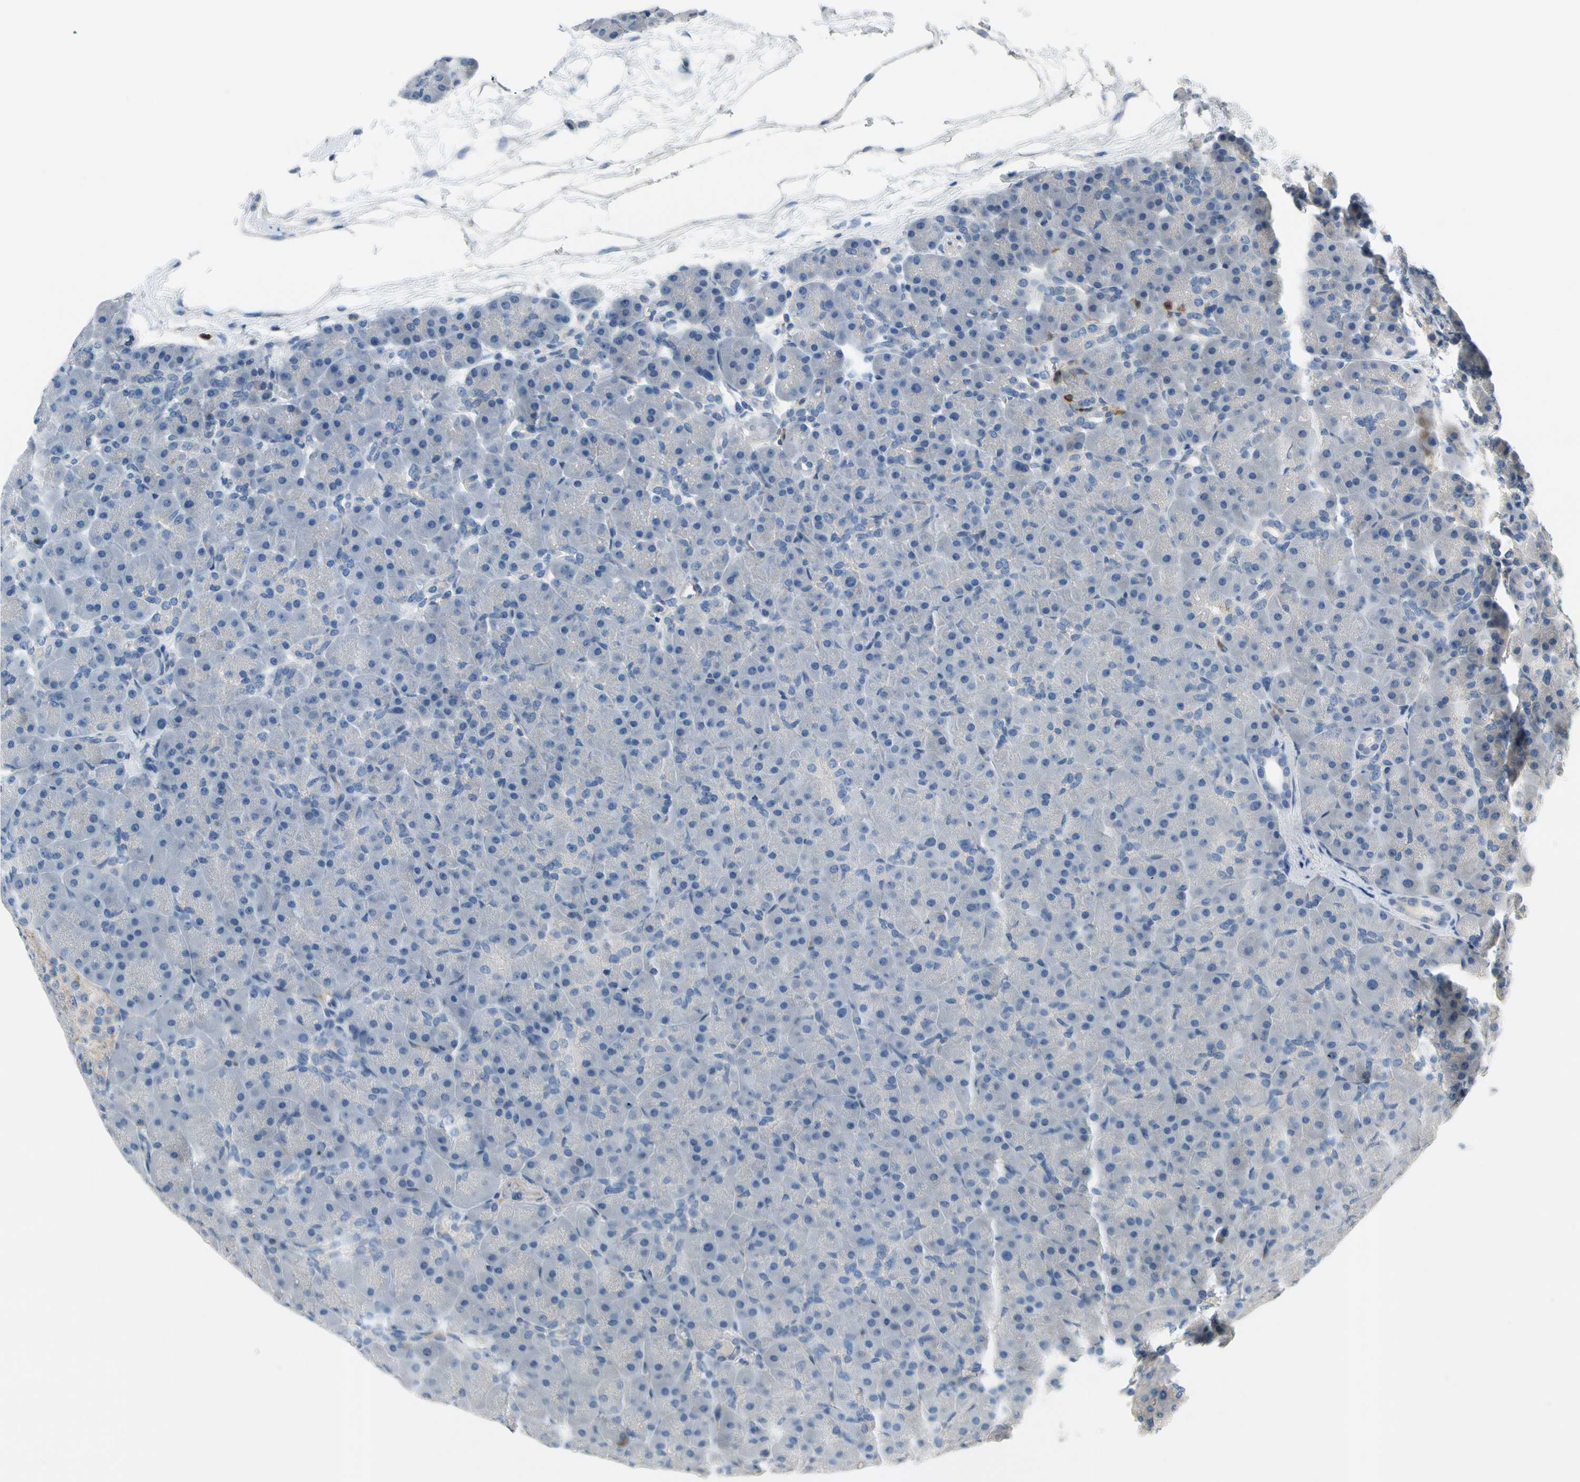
{"staining": {"intensity": "negative", "quantity": "none", "location": "none"}, "tissue": "pancreas", "cell_type": "Exocrine glandular cells", "image_type": "normal", "snomed": [{"axis": "morphology", "description": "Normal tissue, NOS"}, {"axis": "topography", "description": "Pancreas"}], "caption": "This histopathology image is of benign pancreas stained with immunohistochemistry to label a protein in brown with the nuclei are counter-stained blue. There is no expression in exocrine glandular cells. (Stains: DAB IHC with hematoxylin counter stain, Microscopy: brightfield microscopy at high magnification).", "gene": "SIGLEC5", "patient": {"sex": "male", "age": 66}}